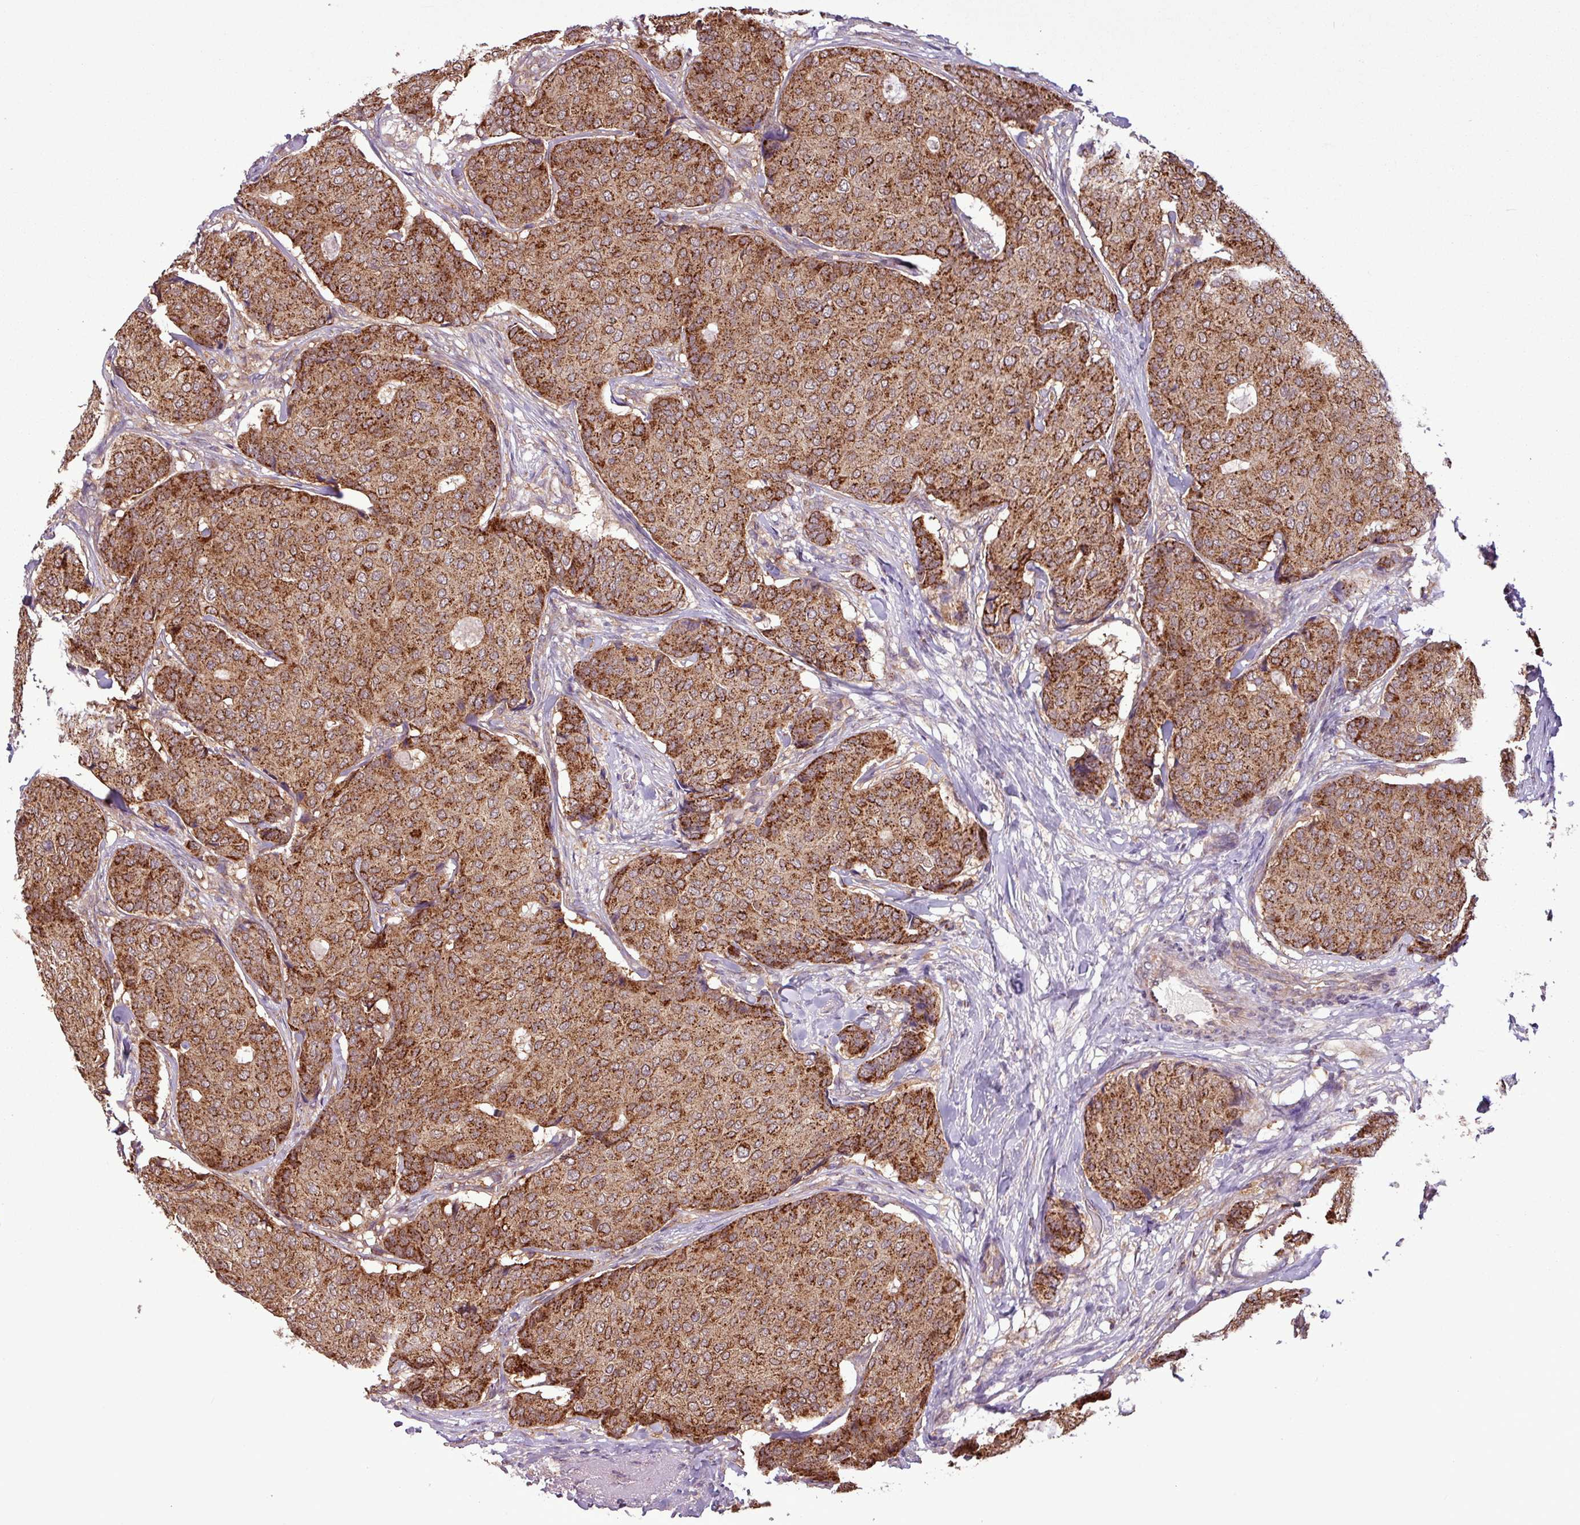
{"staining": {"intensity": "strong", "quantity": ">75%", "location": "cytoplasmic/membranous"}, "tissue": "breast cancer", "cell_type": "Tumor cells", "image_type": "cancer", "snomed": [{"axis": "morphology", "description": "Duct carcinoma"}, {"axis": "topography", "description": "Breast"}], "caption": "Breast cancer (intraductal carcinoma) was stained to show a protein in brown. There is high levels of strong cytoplasmic/membranous expression in approximately >75% of tumor cells.", "gene": "MCTP2", "patient": {"sex": "female", "age": 75}}